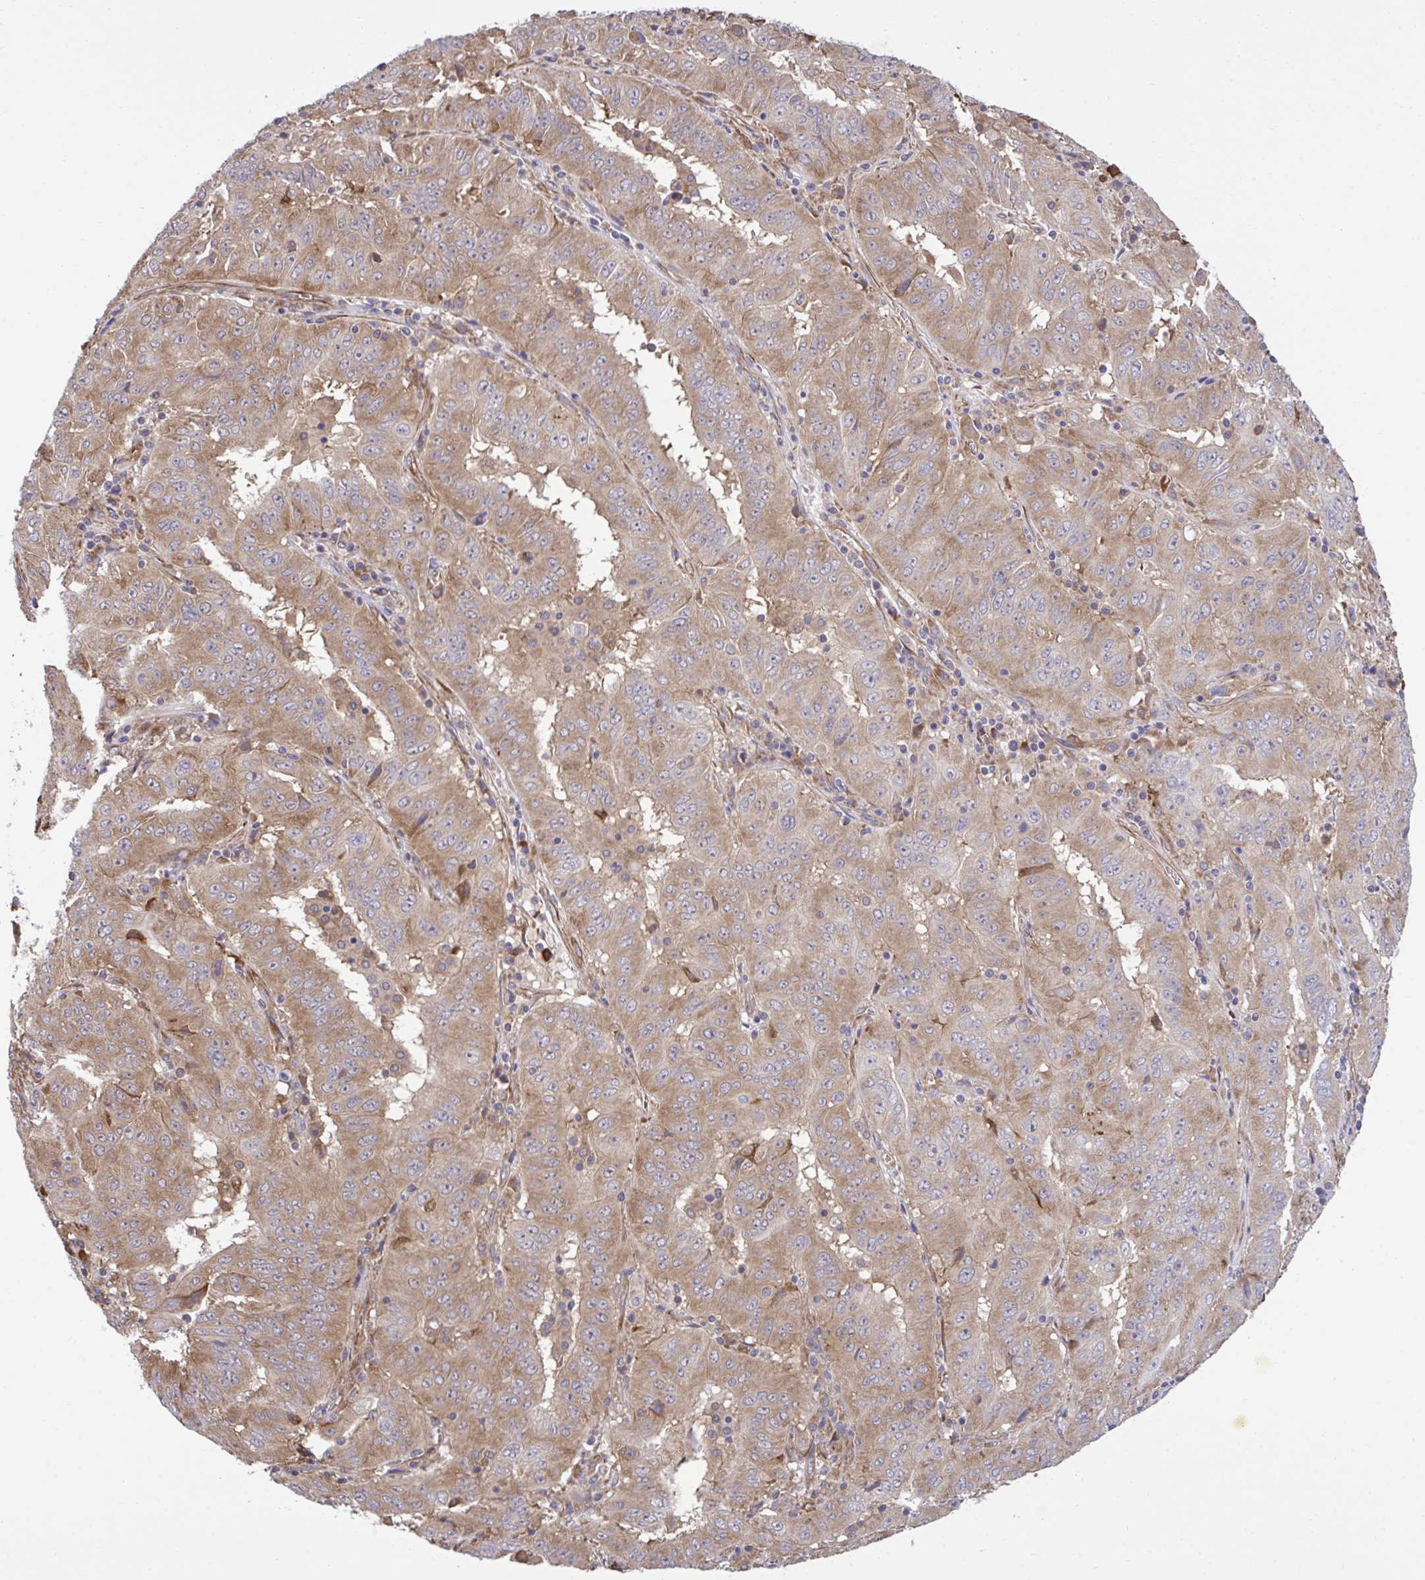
{"staining": {"intensity": "moderate", "quantity": ">75%", "location": "cytoplasmic/membranous"}, "tissue": "pancreatic cancer", "cell_type": "Tumor cells", "image_type": "cancer", "snomed": [{"axis": "morphology", "description": "Adenocarcinoma, NOS"}, {"axis": "topography", "description": "Pancreas"}], "caption": "Protein staining of pancreatic adenocarcinoma tissue reveals moderate cytoplasmic/membranous staining in approximately >75% of tumor cells.", "gene": "RPS15", "patient": {"sex": "male", "age": 63}}